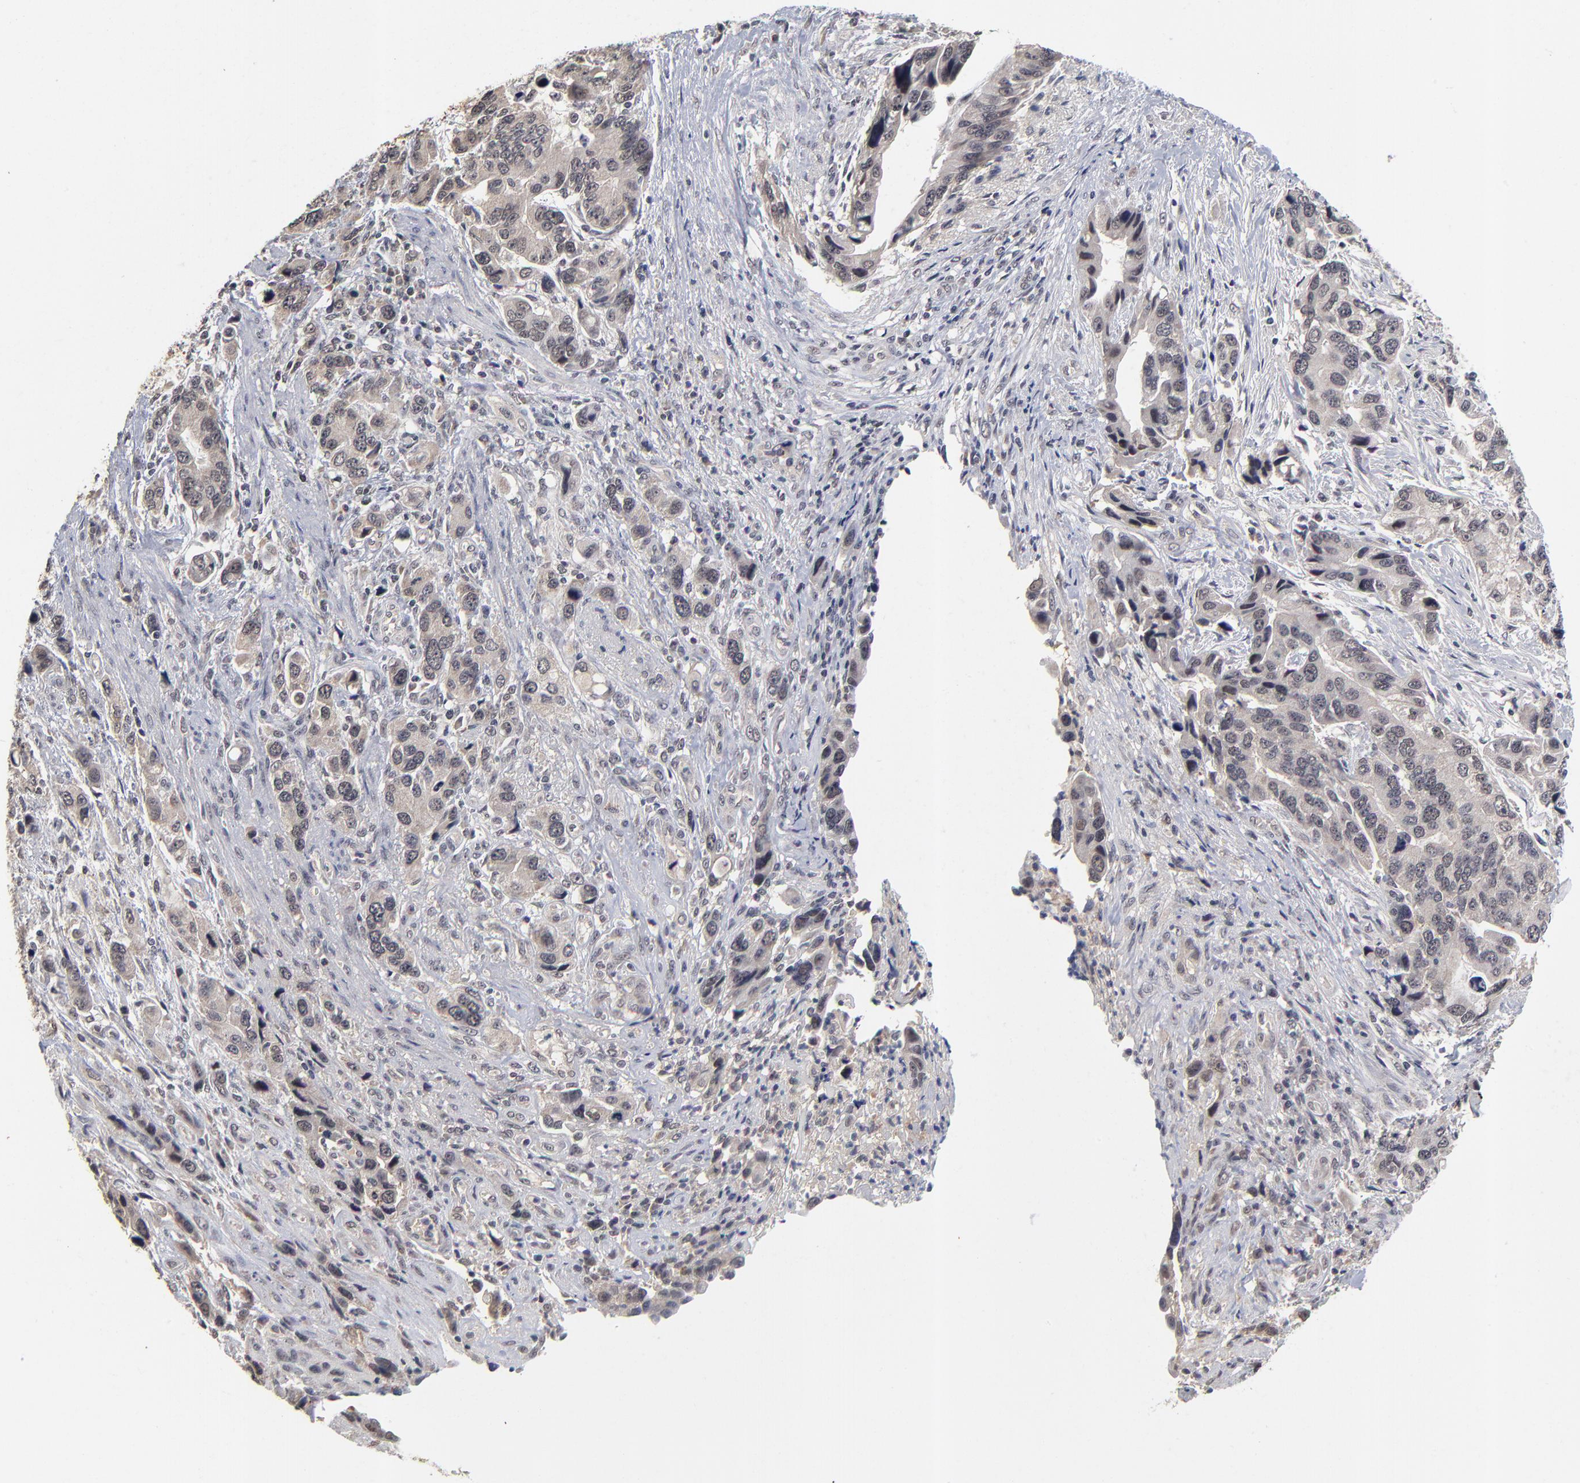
{"staining": {"intensity": "weak", "quantity": ">75%", "location": "cytoplasmic/membranous"}, "tissue": "stomach cancer", "cell_type": "Tumor cells", "image_type": "cancer", "snomed": [{"axis": "morphology", "description": "Adenocarcinoma, NOS"}, {"axis": "topography", "description": "Stomach, lower"}], "caption": "A histopathology image of human stomach cancer (adenocarcinoma) stained for a protein demonstrates weak cytoplasmic/membranous brown staining in tumor cells.", "gene": "WSB1", "patient": {"sex": "female", "age": 93}}